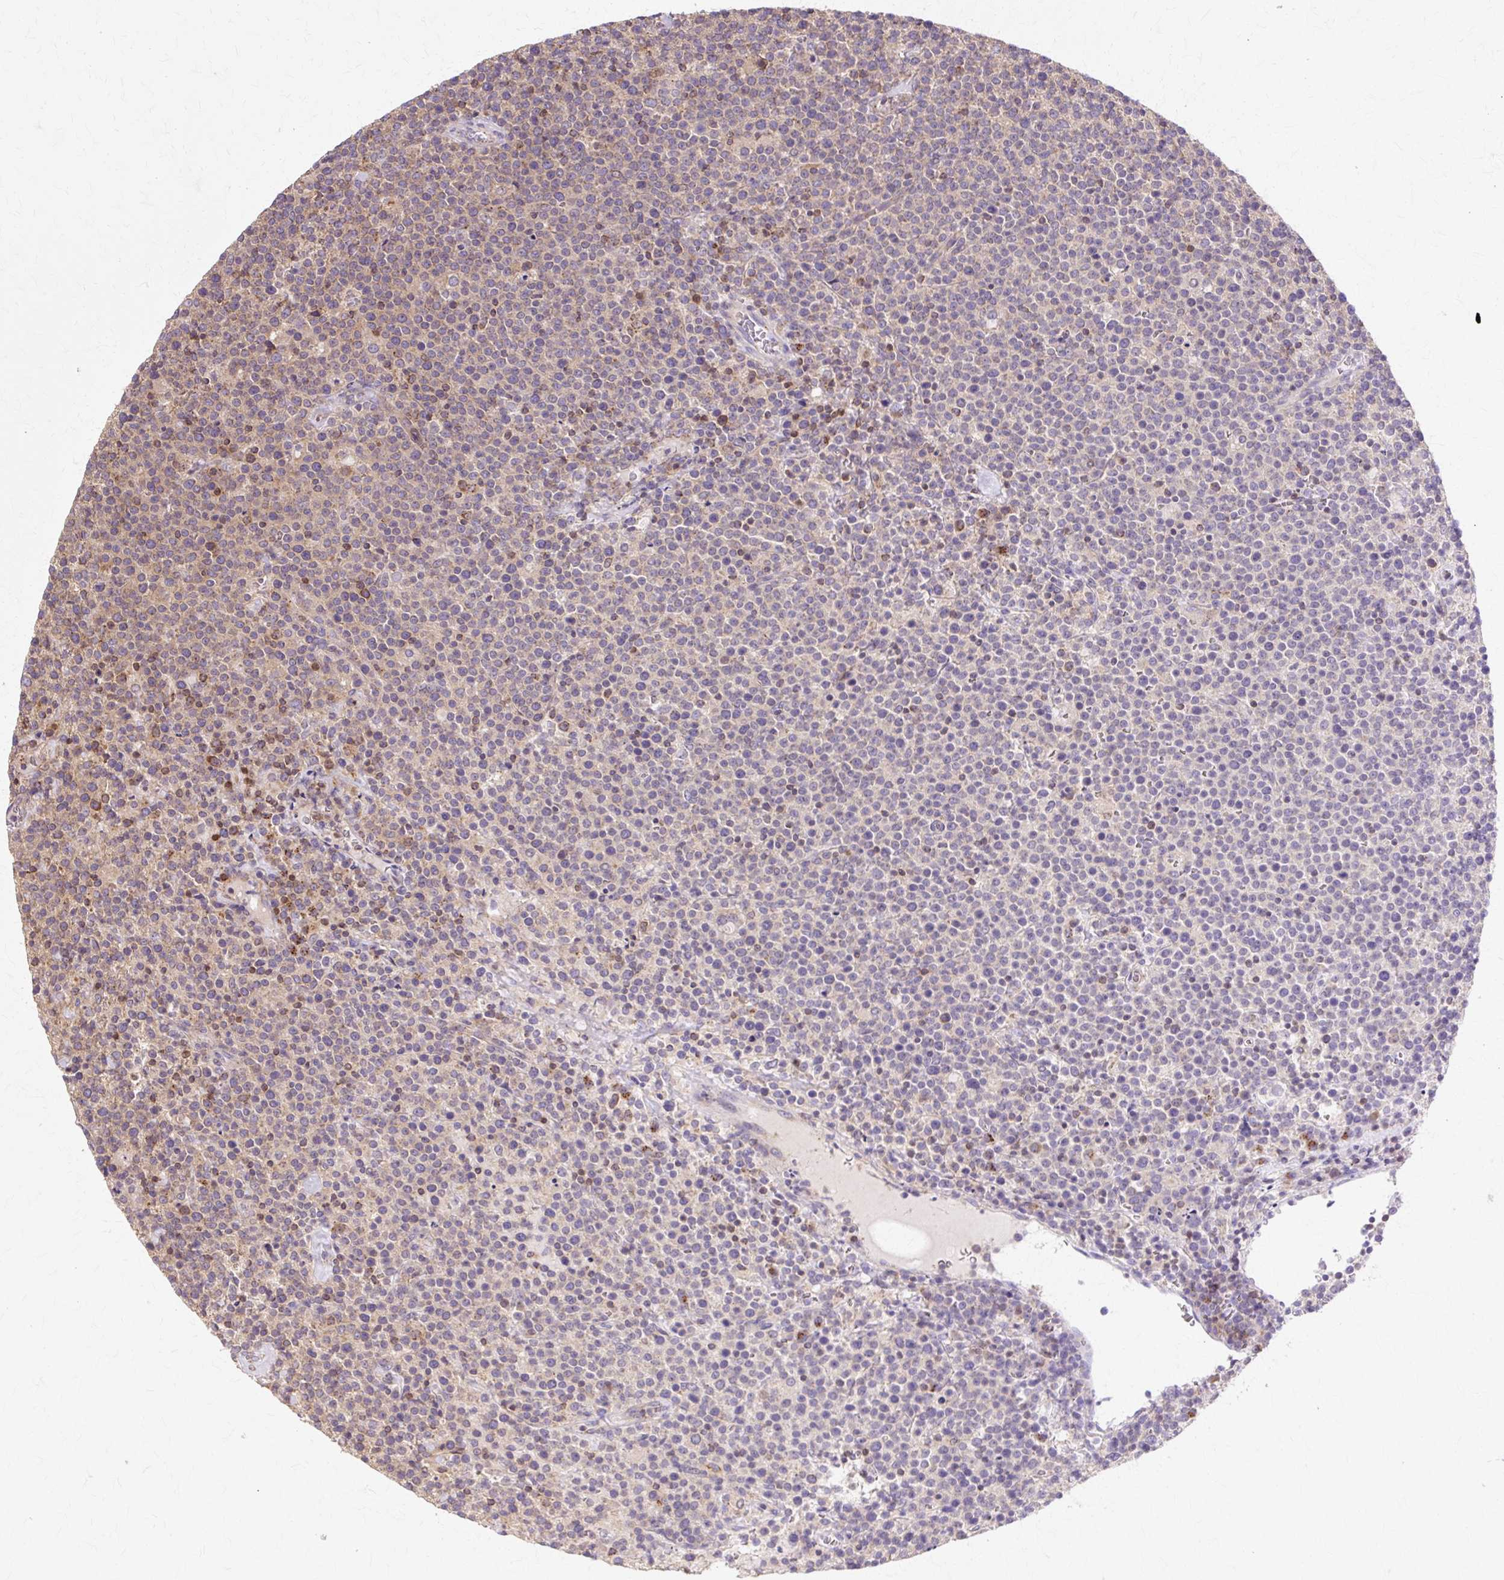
{"staining": {"intensity": "weak", "quantity": "<25%", "location": "cytoplasmic/membranous"}, "tissue": "lymphoma", "cell_type": "Tumor cells", "image_type": "cancer", "snomed": [{"axis": "morphology", "description": "Malignant lymphoma, non-Hodgkin's type, High grade"}, {"axis": "topography", "description": "Lymph node"}], "caption": "Tumor cells show no significant positivity in lymphoma. (Immunohistochemistry (ihc), brightfield microscopy, high magnification).", "gene": "COPB1", "patient": {"sex": "male", "age": 61}}